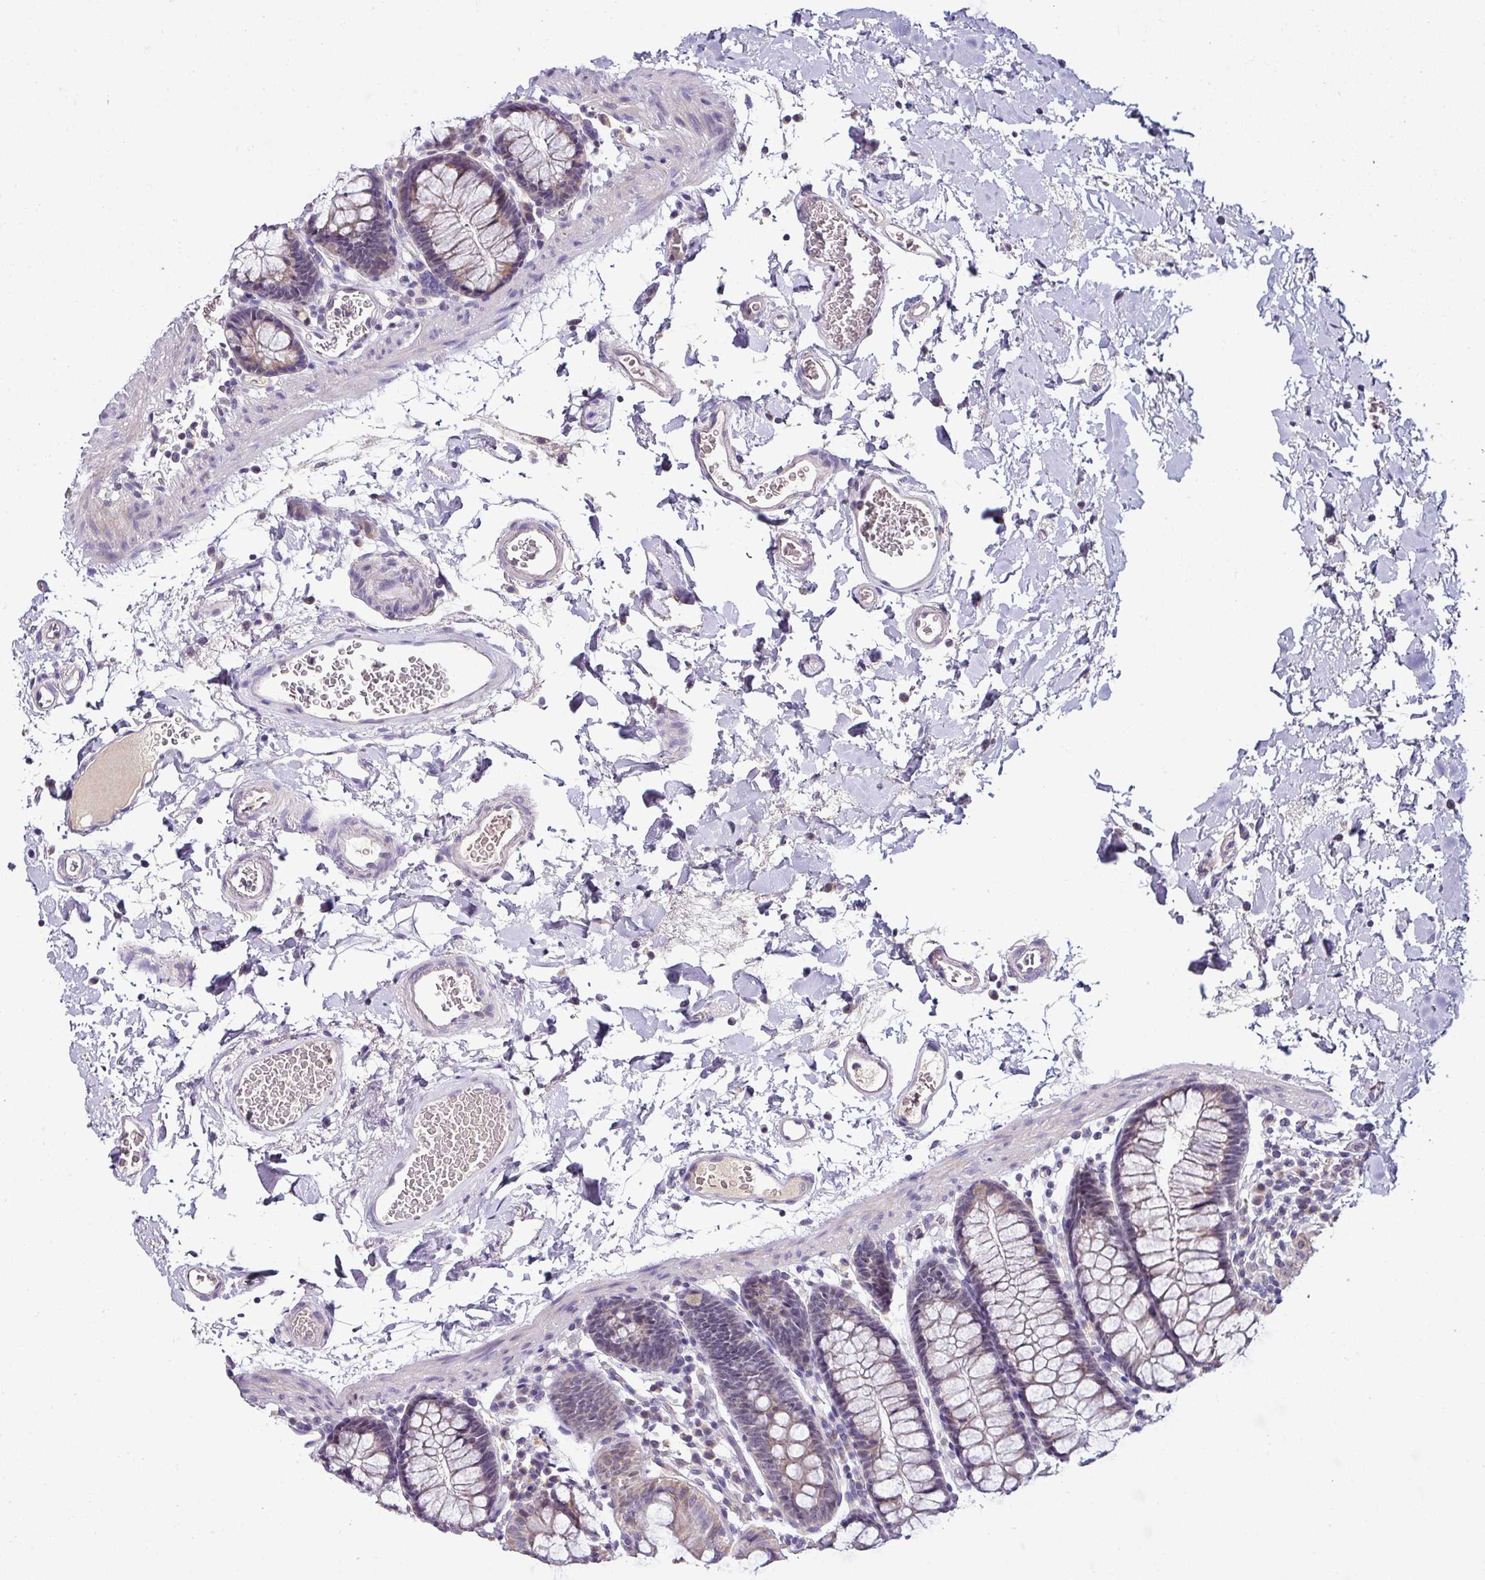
{"staining": {"intensity": "negative", "quantity": "none", "location": "none"}, "tissue": "colon", "cell_type": "Endothelial cells", "image_type": "normal", "snomed": [{"axis": "morphology", "description": "Normal tissue, NOS"}, {"axis": "topography", "description": "Colon"}], "caption": "Endothelial cells show no significant protein positivity in benign colon.", "gene": "NAPSA", "patient": {"sex": "male", "age": 75}}